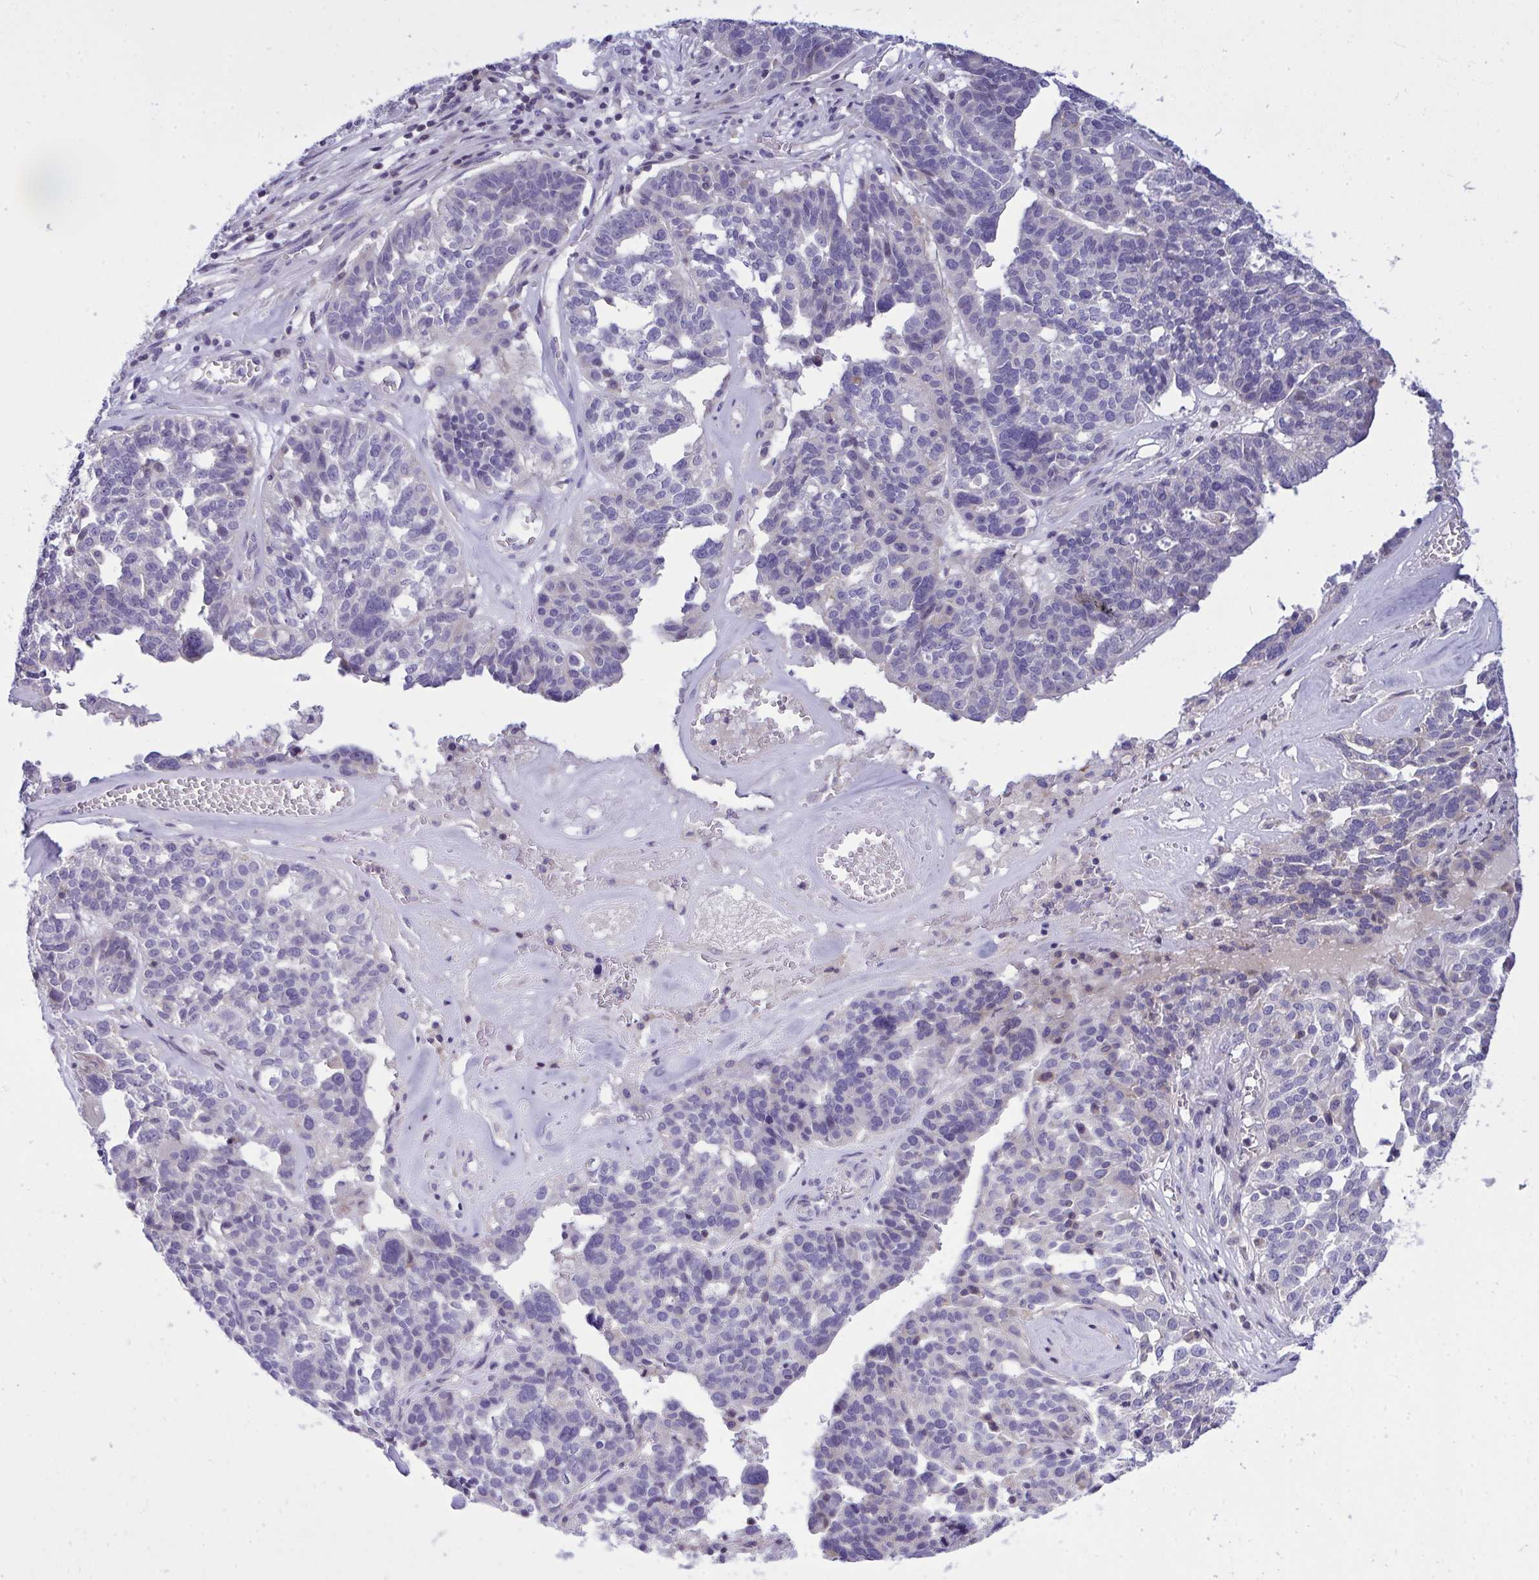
{"staining": {"intensity": "negative", "quantity": "none", "location": "none"}, "tissue": "ovarian cancer", "cell_type": "Tumor cells", "image_type": "cancer", "snomed": [{"axis": "morphology", "description": "Cystadenocarcinoma, serous, NOS"}, {"axis": "topography", "description": "Ovary"}], "caption": "Tumor cells are negative for protein expression in human ovarian cancer (serous cystadenocarcinoma). (Stains: DAB IHC with hematoxylin counter stain, Microscopy: brightfield microscopy at high magnification).", "gene": "WDR97", "patient": {"sex": "female", "age": 59}}